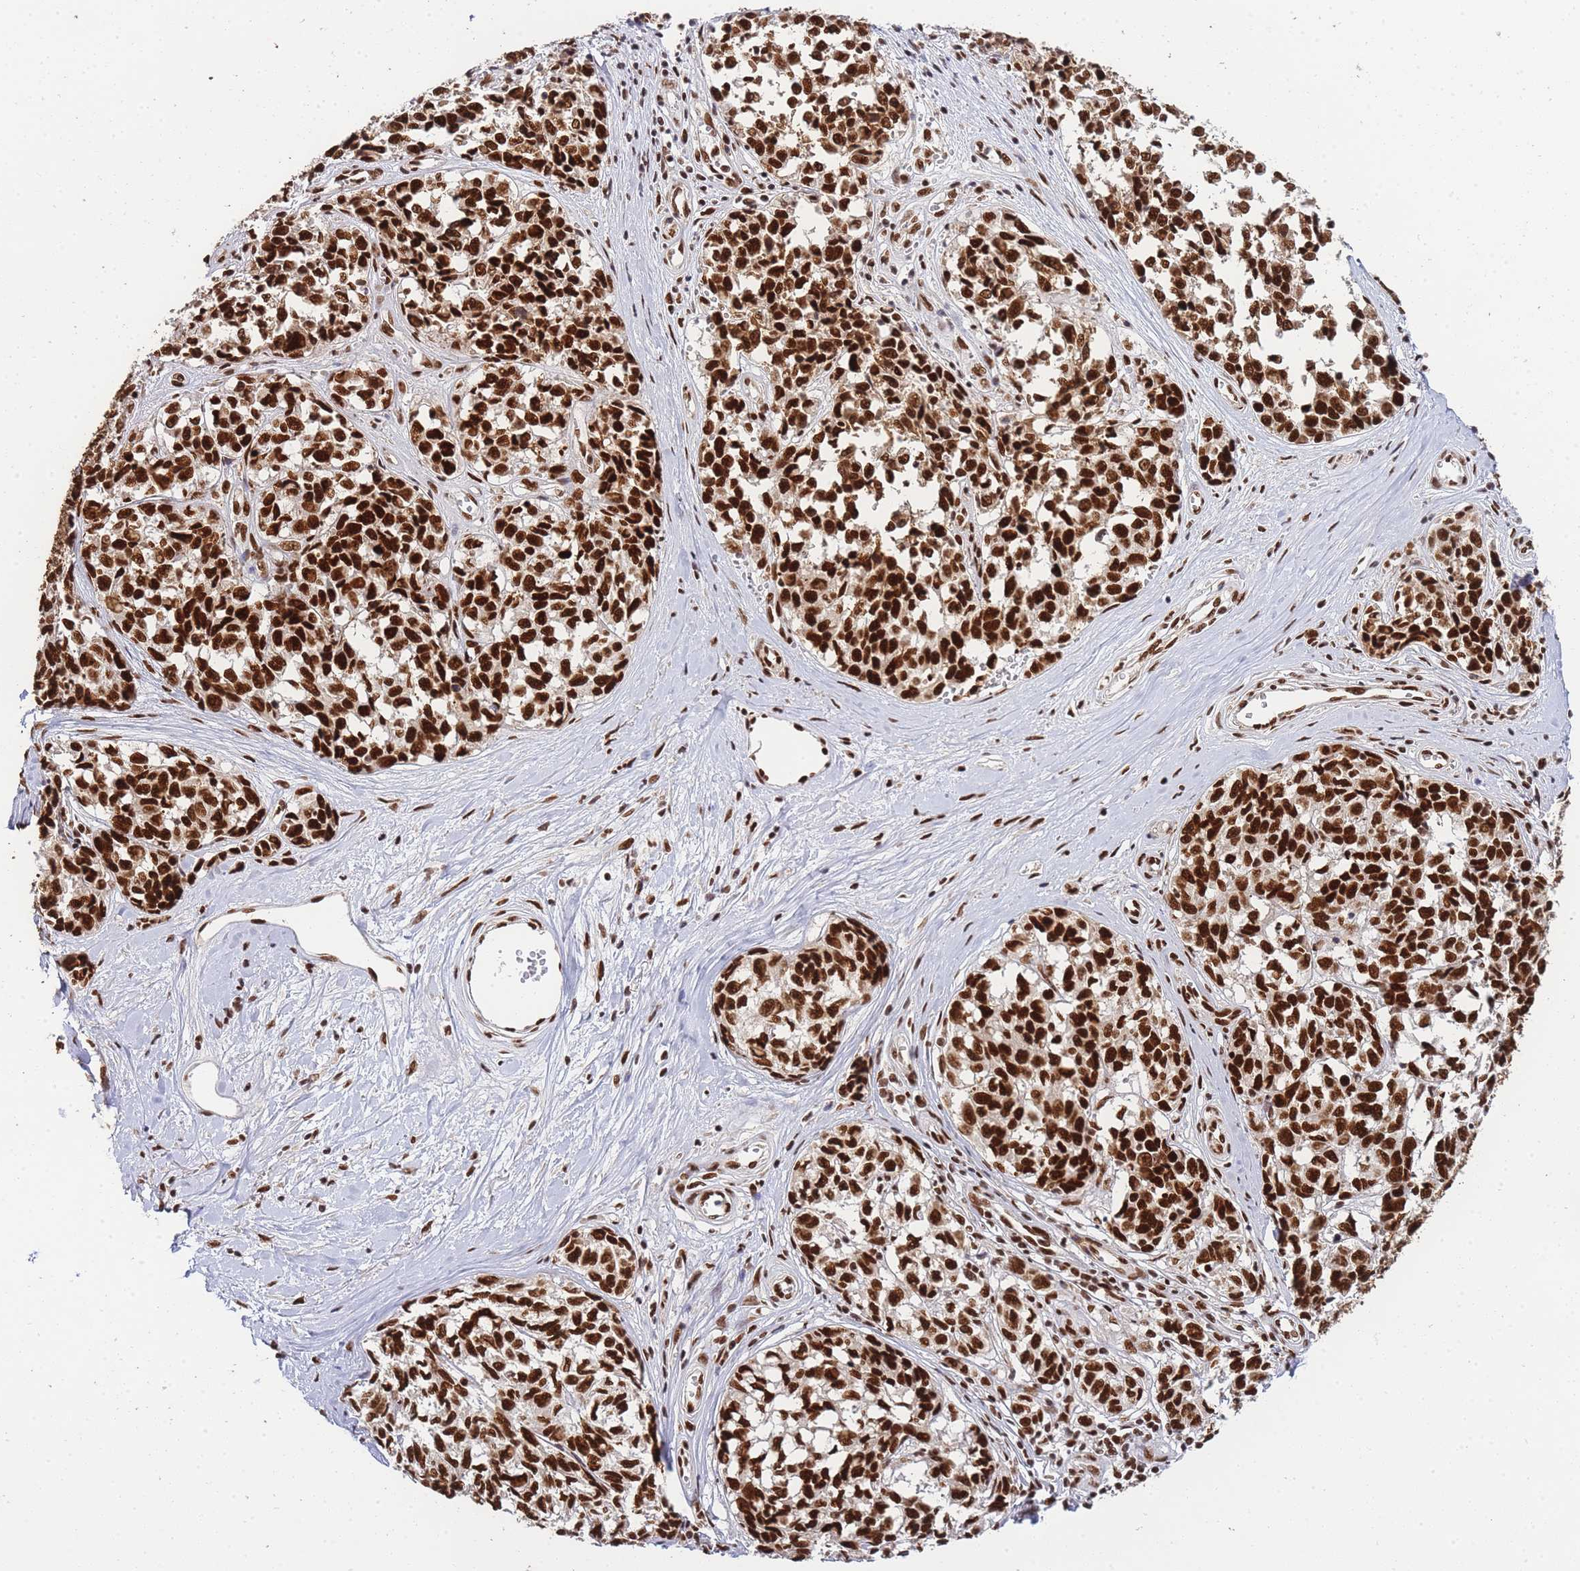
{"staining": {"intensity": "strong", "quantity": ">75%", "location": "nuclear"}, "tissue": "melanoma", "cell_type": "Tumor cells", "image_type": "cancer", "snomed": [{"axis": "morphology", "description": "Normal tissue, NOS"}, {"axis": "morphology", "description": "Malignant melanoma, NOS"}, {"axis": "topography", "description": "Skin"}], "caption": "Melanoma stained for a protein (brown) demonstrates strong nuclear positive staining in approximately >75% of tumor cells.", "gene": "PRKDC", "patient": {"sex": "female", "age": 64}}